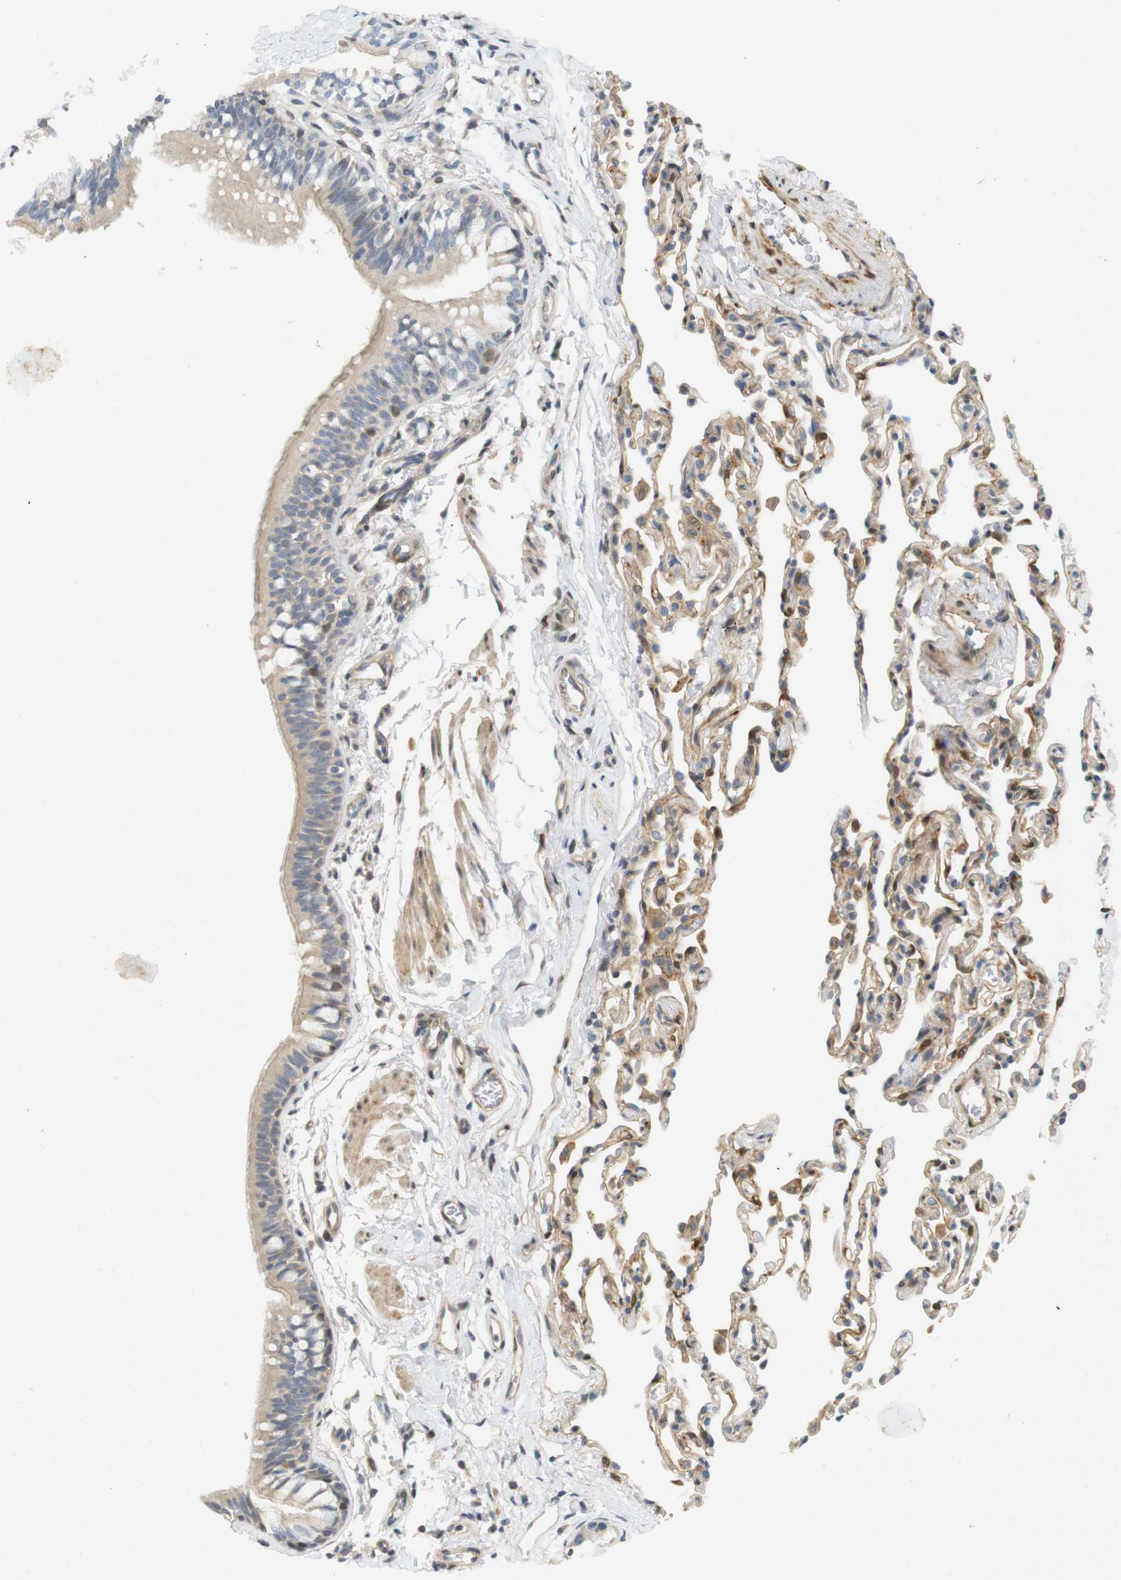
{"staining": {"intensity": "moderate", "quantity": ">75%", "location": "cytoplasmic/membranous"}, "tissue": "bronchus", "cell_type": "Respiratory epithelial cells", "image_type": "normal", "snomed": [{"axis": "morphology", "description": "Normal tissue, NOS"}, {"axis": "topography", "description": "Bronchus"}, {"axis": "topography", "description": "Lung"}], "caption": "Immunohistochemical staining of benign human bronchus exhibits >75% levels of moderate cytoplasmic/membranous protein expression in approximately >75% of respiratory epithelial cells. Nuclei are stained in blue.", "gene": "PPP1R14A", "patient": {"sex": "male", "age": 64}}